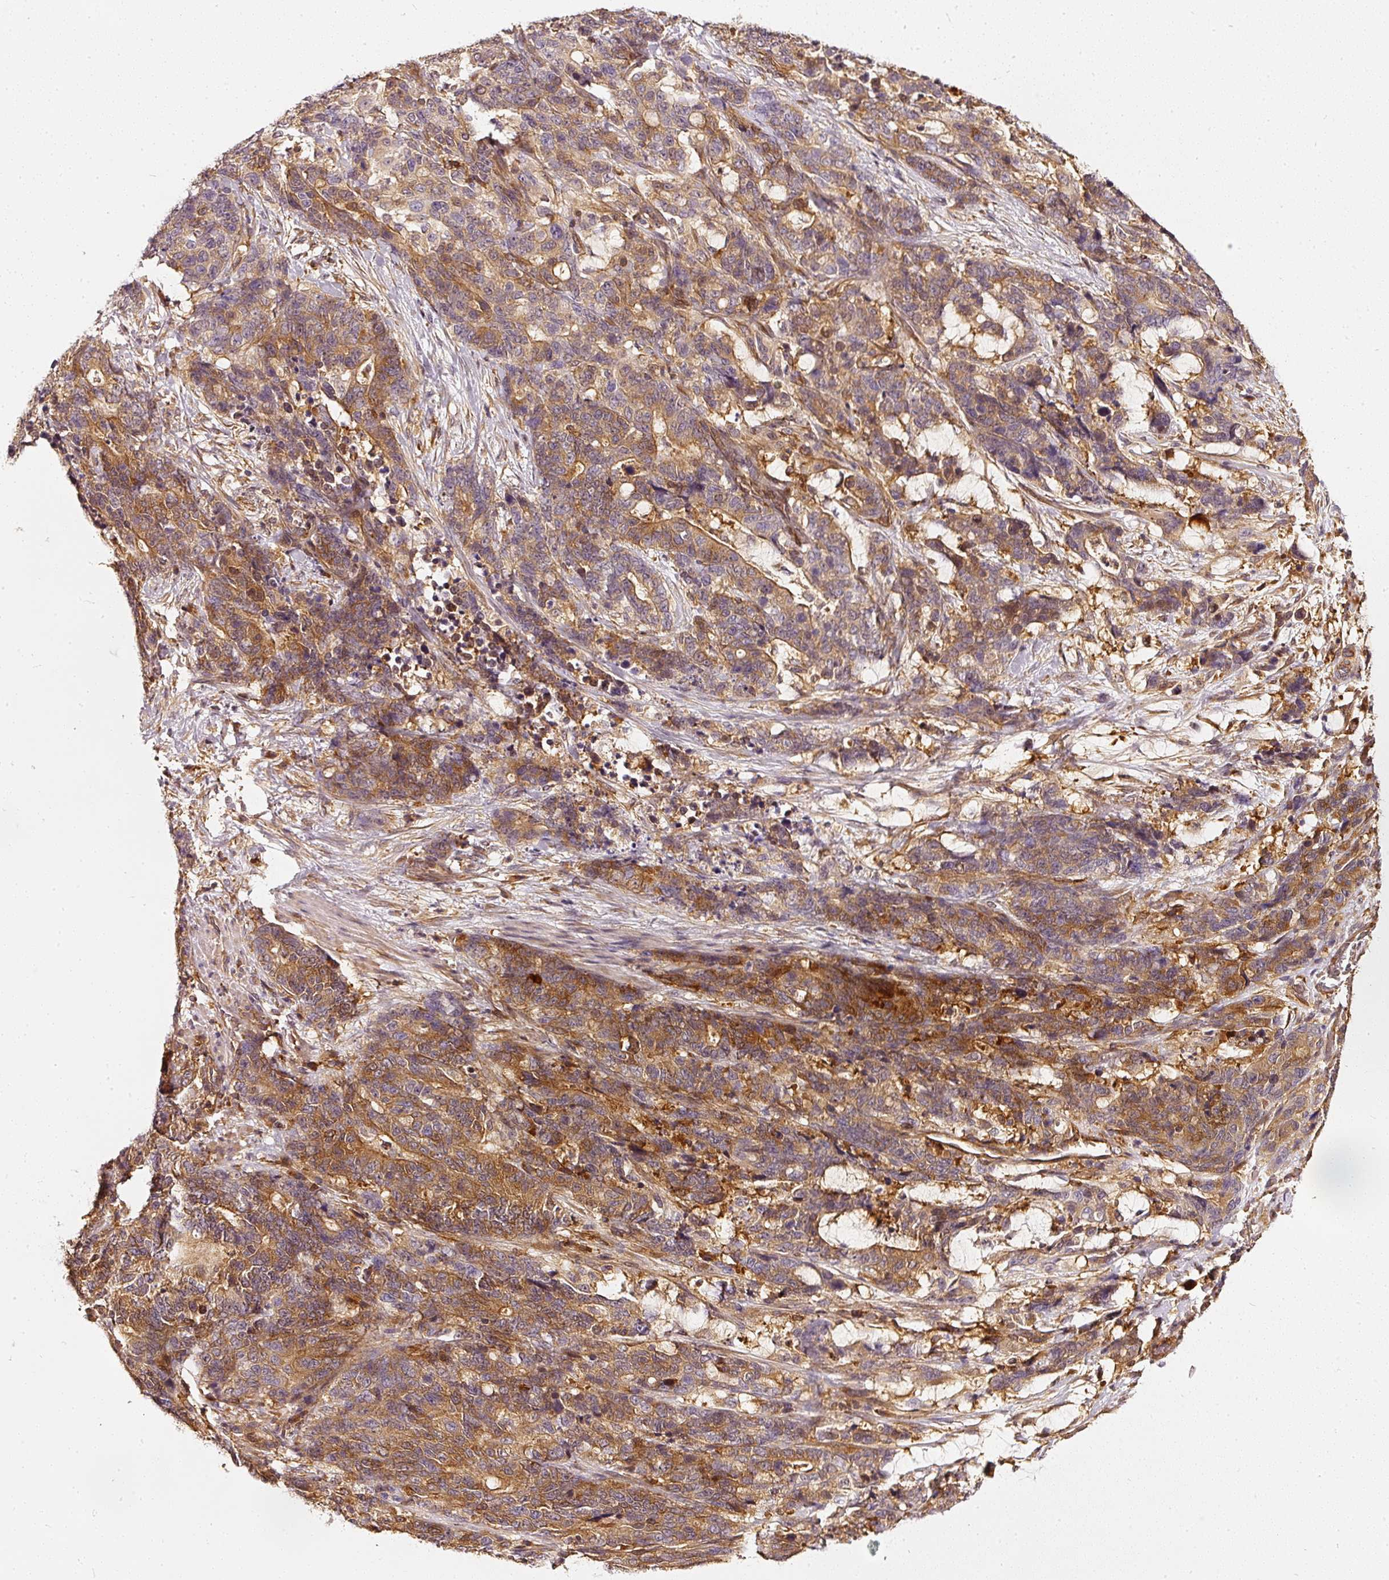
{"staining": {"intensity": "moderate", "quantity": ">75%", "location": "cytoplasmic/membranous,nuclear"}, "tissue": "stomach cancer", "cell_type": "Tumor cells", "image_type": "cancer", "snomed": [{"axis": "morphology", "description": "Normal tissue, NOS"}, {"axis": "morphology", "description": "Adenocarcinoma, NOS"}, {"axis": "topography", "description": "Stomach"}], "caption": "Protein expression analysis of human stomach adenocarcinoma reveals moderate cytoplasmic/membranous and nuclear positivity in about >75% of tumor cells. (DAB = brown stain, brightfield microscopy at high magnification).", "gene": "ASMTL", "patient": {"sex": "female", "age": 64}}